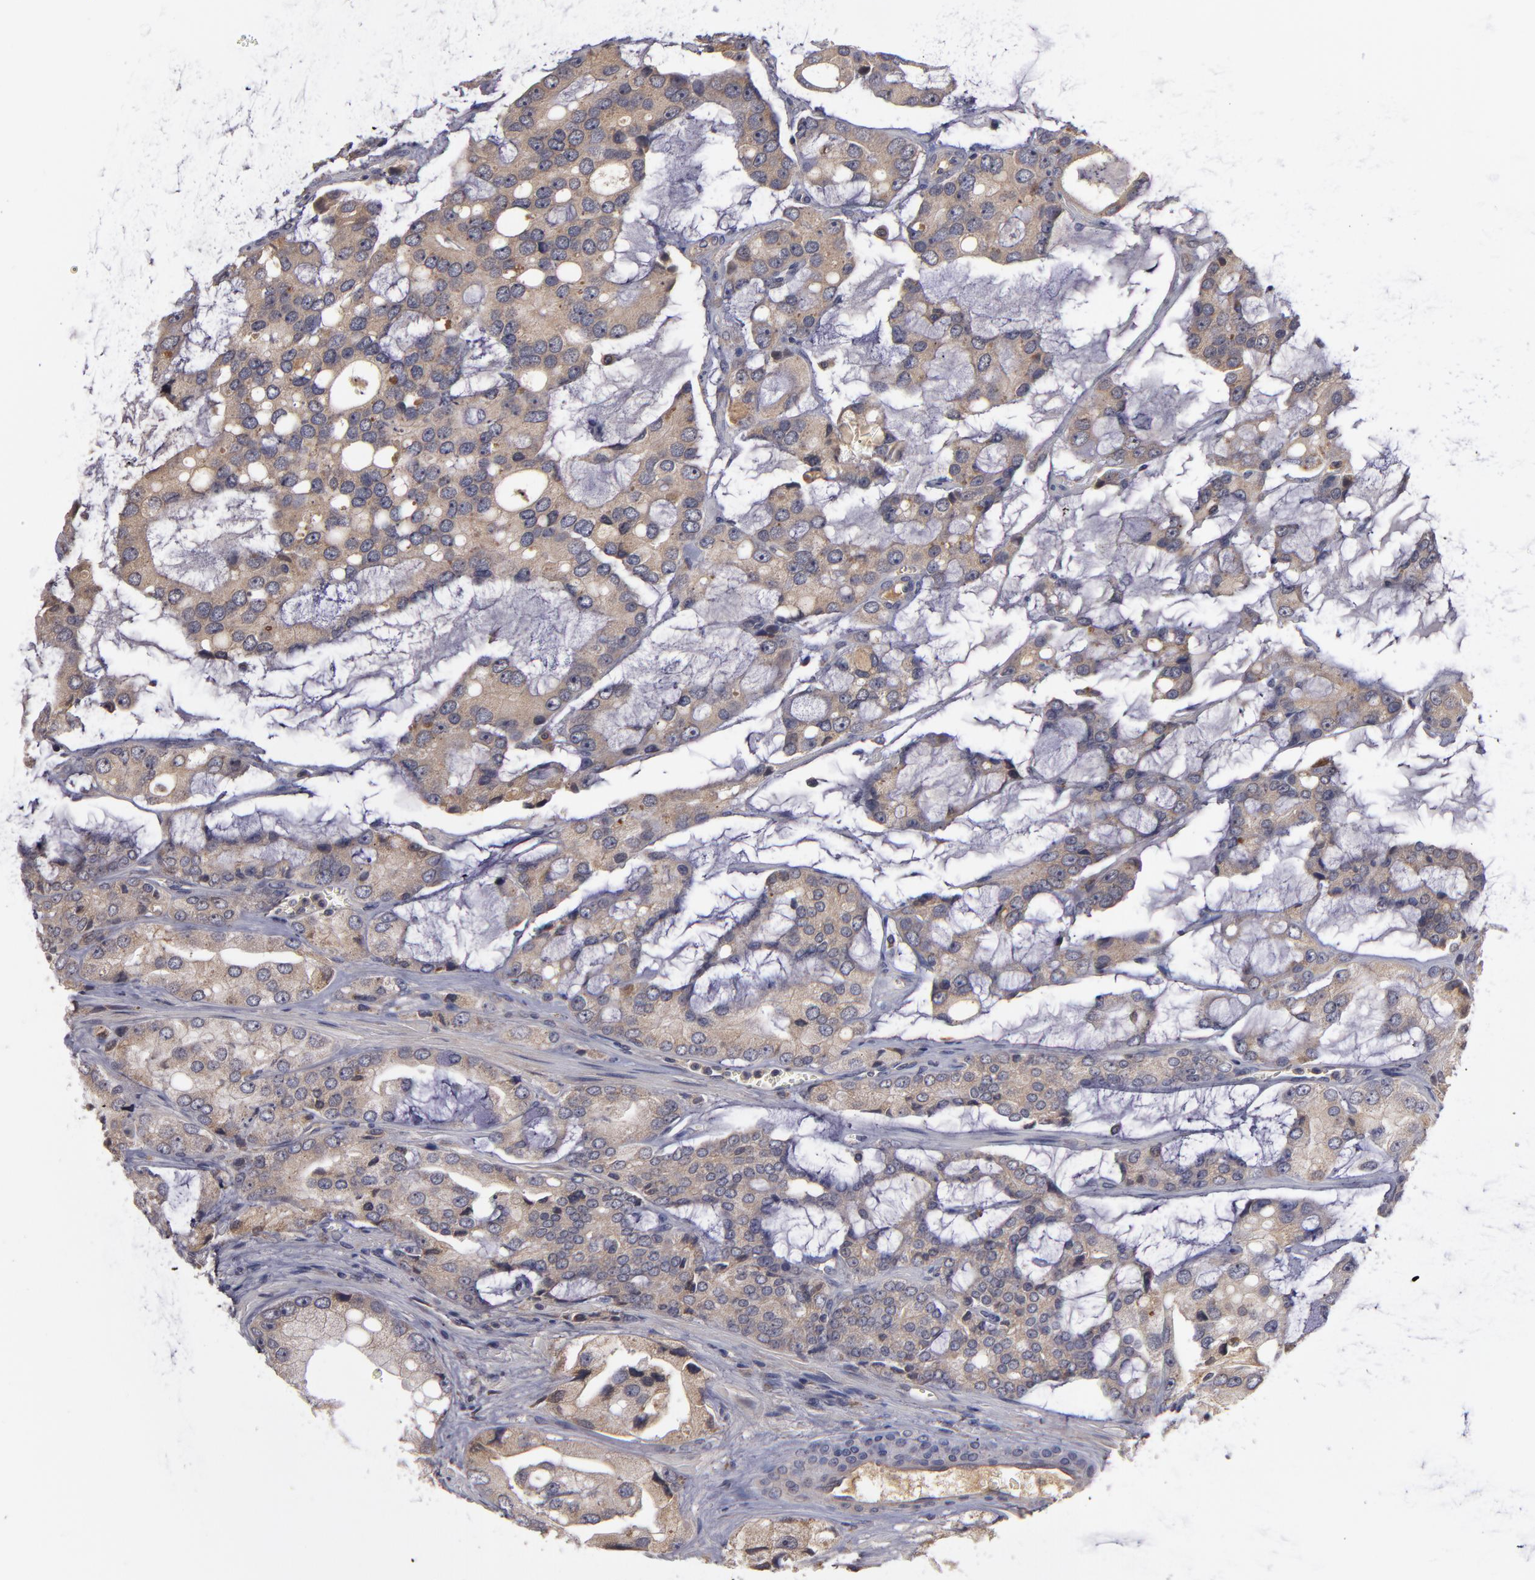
{"staining": {"intensity": "moderate", "quantity": ">75%", "location": "cytoplasmic/membranous"}, "tissue": "prostate cancer", "cell_type": "Tumor cells", "image_type": "cancer", "snomed": [{"axis": "morphology", "description": "Adenocarcinoma, High grade"}, {"axis": "topography", "description": "Prostate"}], "caption": "A photomicrograph of prostate adenocarcinoma (high-grade) stained for a protein reveals moderate cytoplasmic/membranous brown staining in tumor cells.", "gene": "MMP11", "patient": {"sex": "male", "age": 67}}